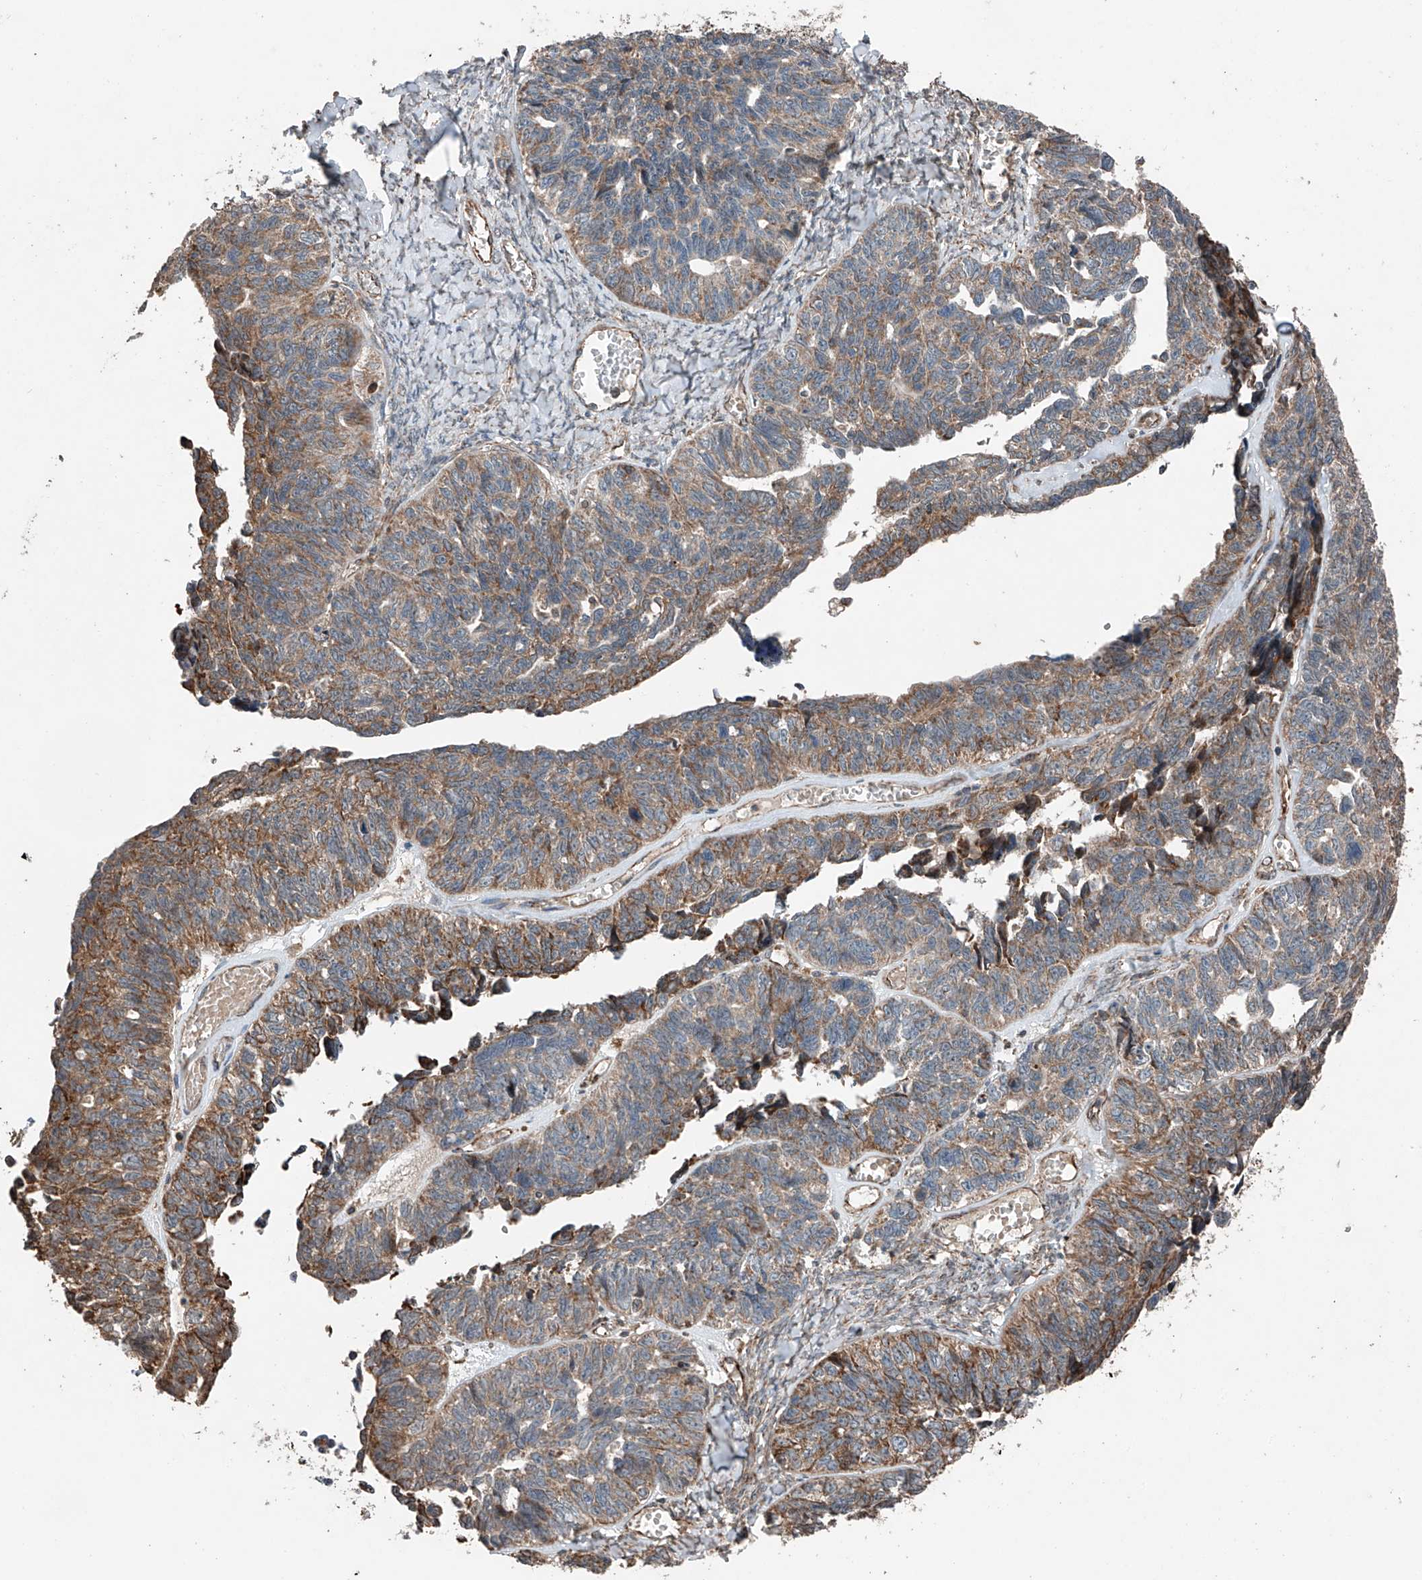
{"staining": {"intensity": "moderate", "quantity": "25%-75%", "location": "cytoplasmic/membranous"}, "tissue": "ovarian cancer", "cell_type": "Tumor cells", "image_type": "cancer", "snomed": [{"axis": "morphology", "description": "Cystadenocarcinoma, serous, NOS"}, {"axis": "topography", "description": "Ovary"}], "caption": "DAB immunohistochemical staining of human ovarian serous cystadenocarcinoma shows moderate cytoplasmic/membranous protein staining in about 25%-75% of tumor cells.", "gene": "AP4B1", "patient": {"sex": "female", "age": 79}}